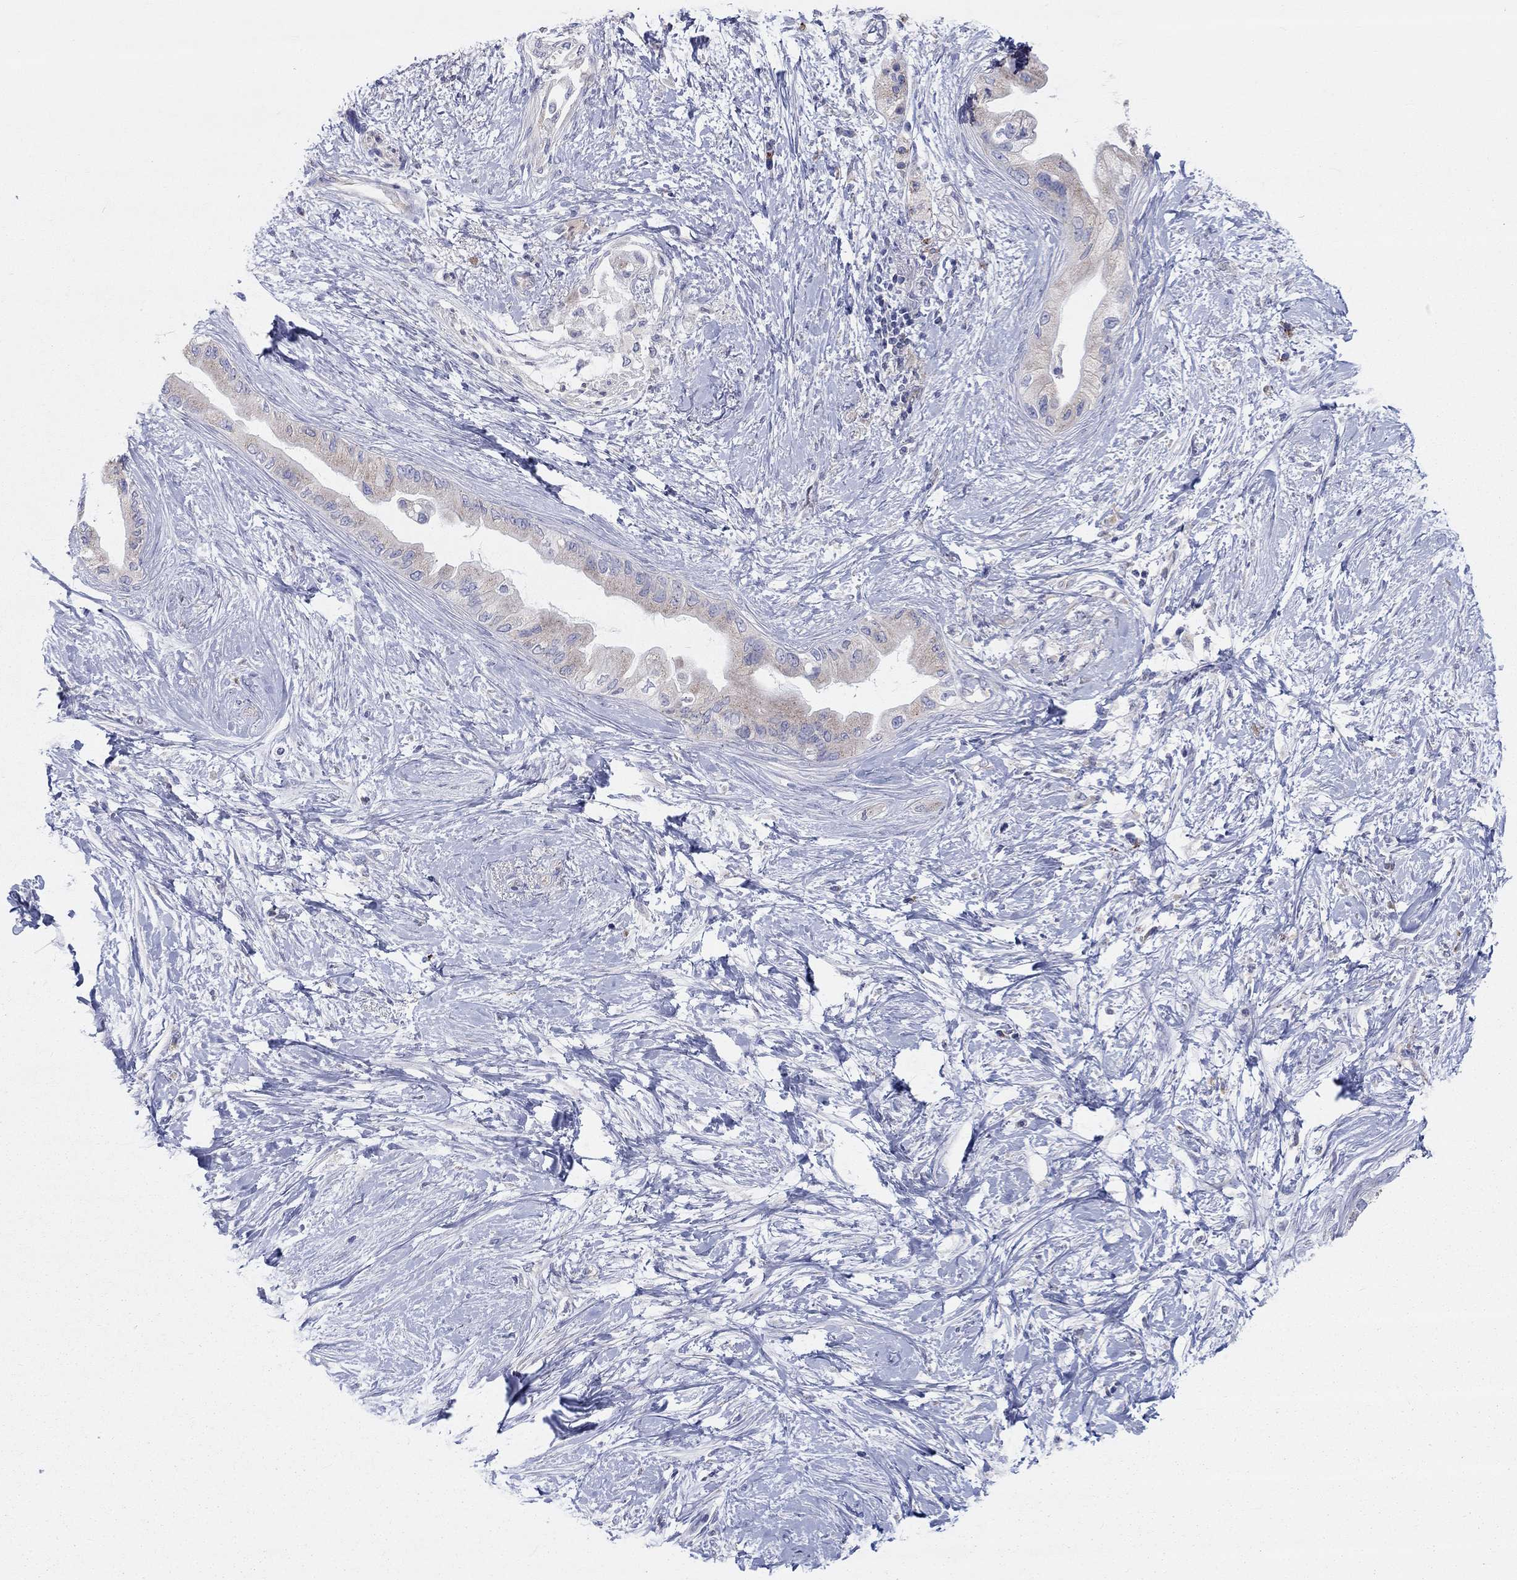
{"staining": {"intensity": "negative", "quantity": "none", "location": "none"}, "tissue": "pancreatic cancer", "cell_type": "Tumor cells", "image_type": "cancer", "snomed": [{"axis": "morphology", "description": "Normal tissue, NOS"}, {"axis": "morphology", "description": "Adenocarcinoma, NOS"}, {"axis": "topography", "description": "Pancreas"}, {"axis": "topography", "description": "Duodenum"}], "caption": "Immunohistochemistry of pancreatic adenocarcinoma shows no expression in tumor cells.", "gene": "BCO2", "patient": {"sex": "female", "age": 60}}